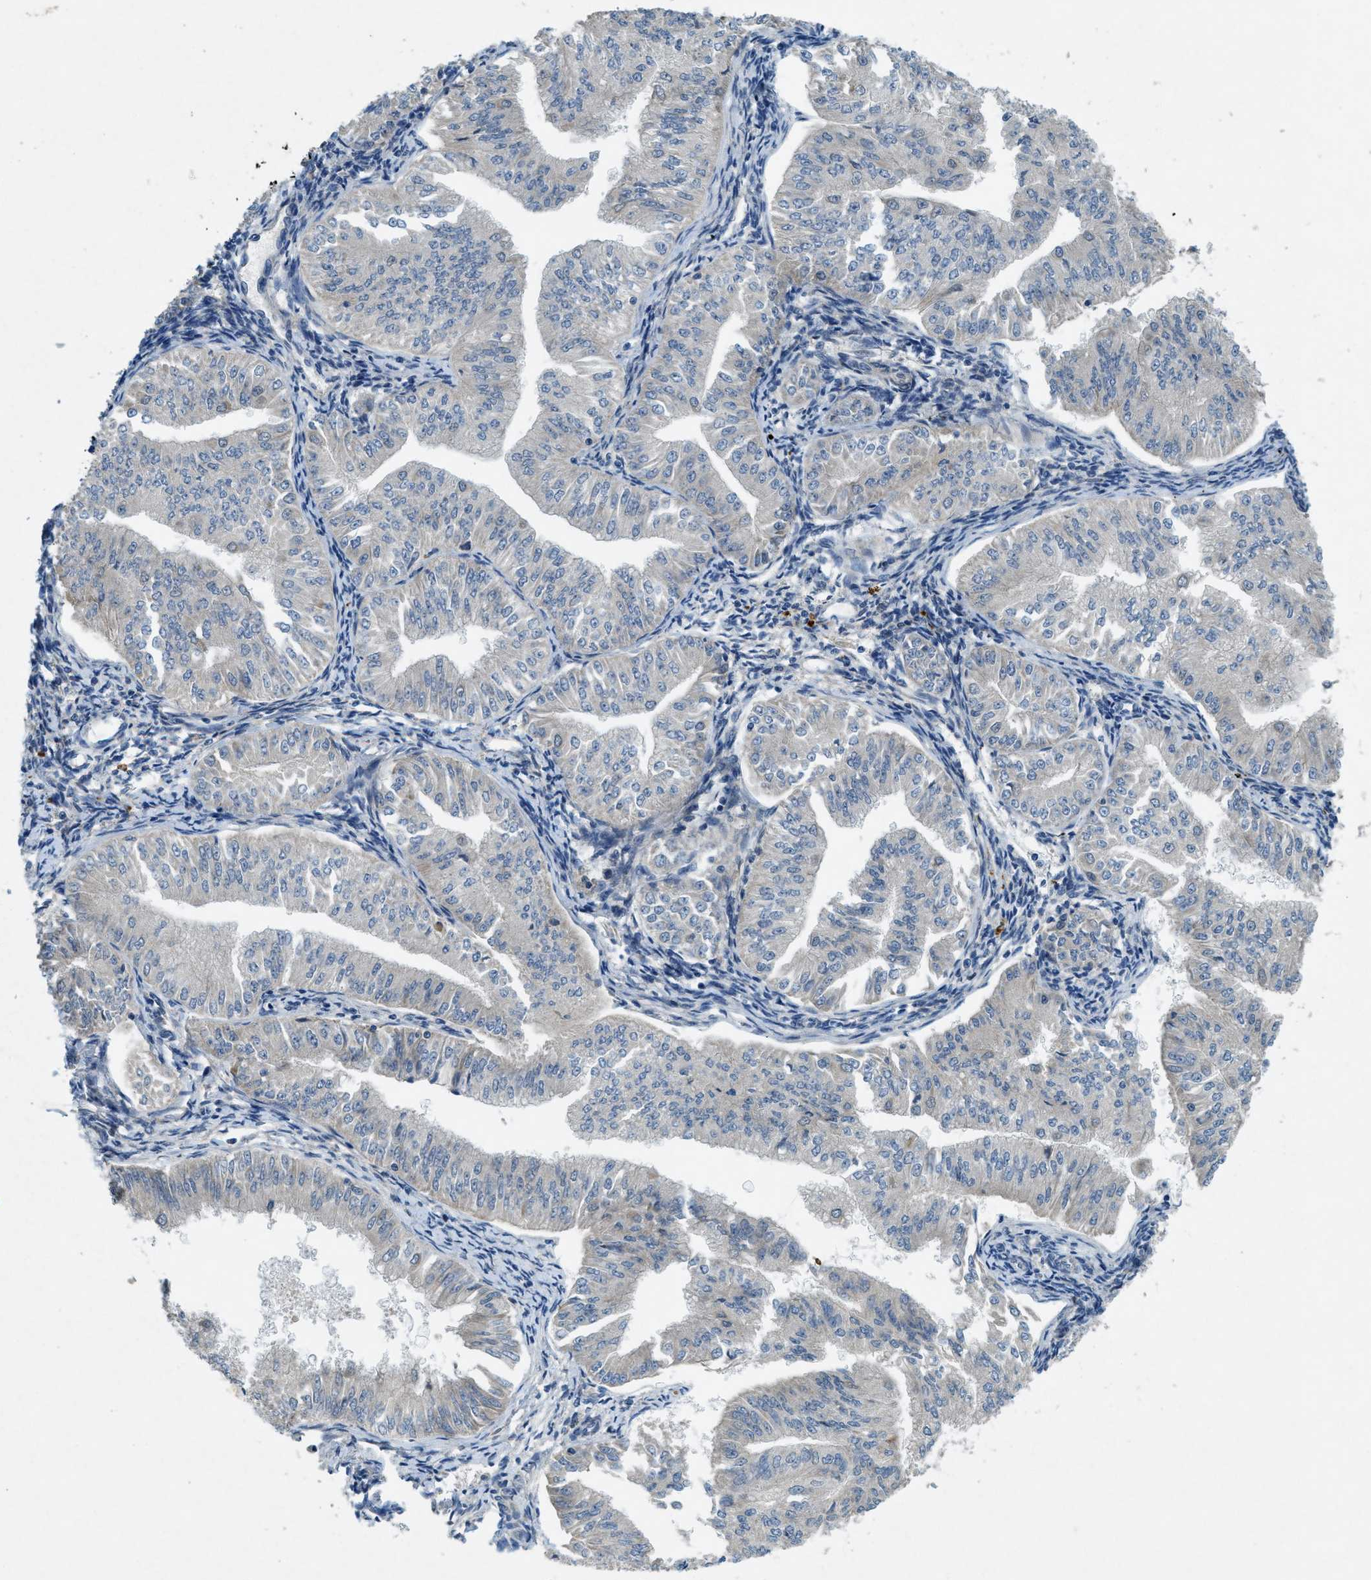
{"staining": {"intensity": "negative", "quantity": "none", "location": "none"}, "tissue": "endometrial cancer", "cell_type": "Tumor cells", "image_type": "cancer", "snomed": [{"axis": "morphology", "description": "Normal tissue, NOS"}, {"axis": "morphology", "description": "Adenocarcinoma, NOS"}, {"axis": "topography", "description": "Endometrium"}], "caption": "Immunohistochemistry (IHC) image of neoplastic tissue: endometrial cancer stained with DAB shows no significant protein staining in tumor cells.", "gene": "SNX14", "patient": {"sex": "female", "age": 53}}